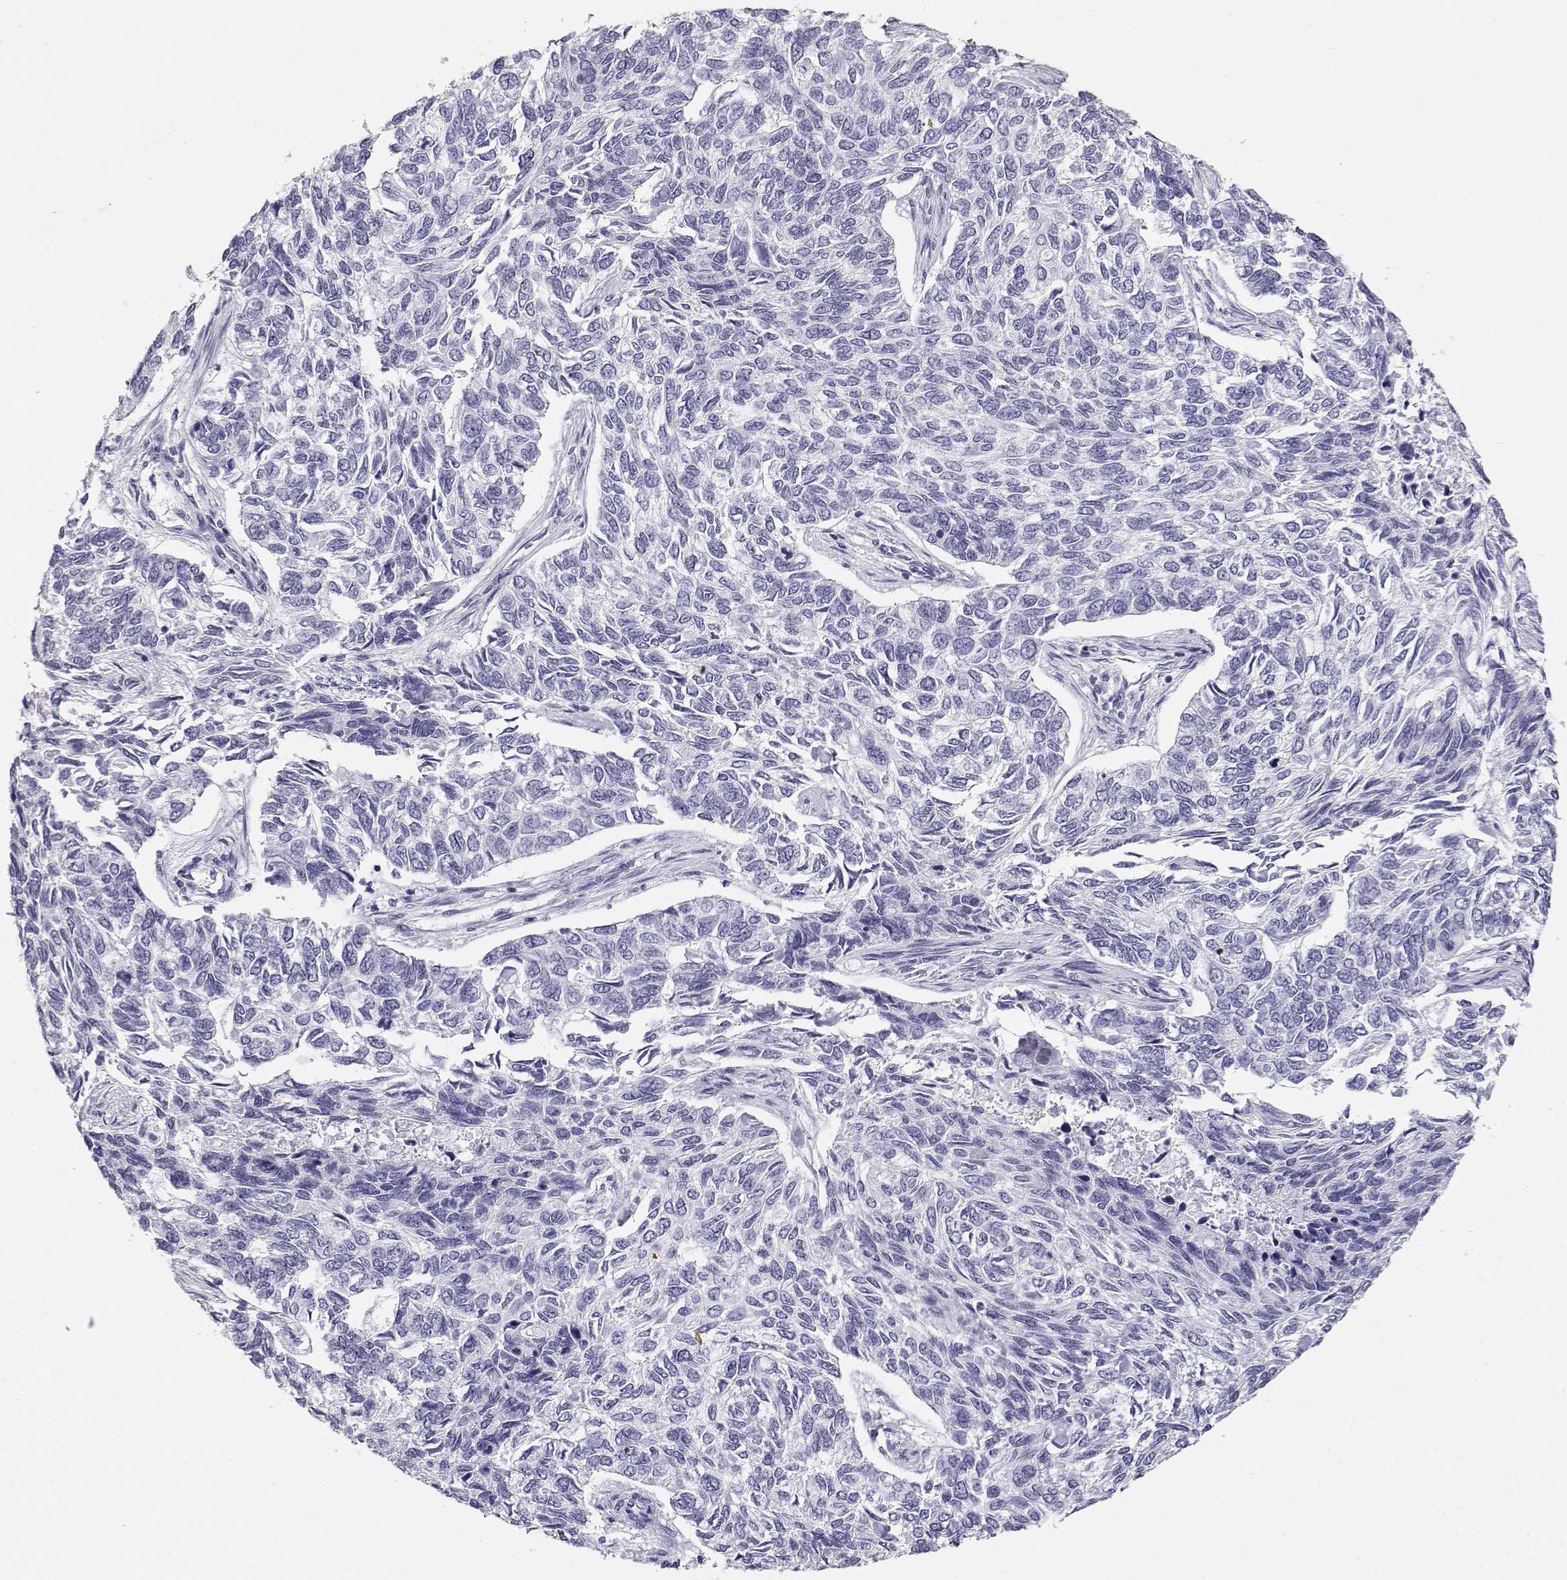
{"staining": {"intensity": "negative", "quantity": "none", "location": "none"}, "tissue": "skin cancer", "cell_type": "Tumor cells", "image_type": "cancer", "snomed": [{"axis": "morphology", "description": "Basal cell carcinoma"}, {"axis": "topography", "description": "Skin"}], "caption": "High magnification brightfield microscopy of skin cancer (basal cell carcinoma) stained with DAB (brown) and counterstained with hematoxylin (blue): tumor cells show no significant staining.", "gene": "MAGEC1", "patient": {"sex": "female", "age": 65}}